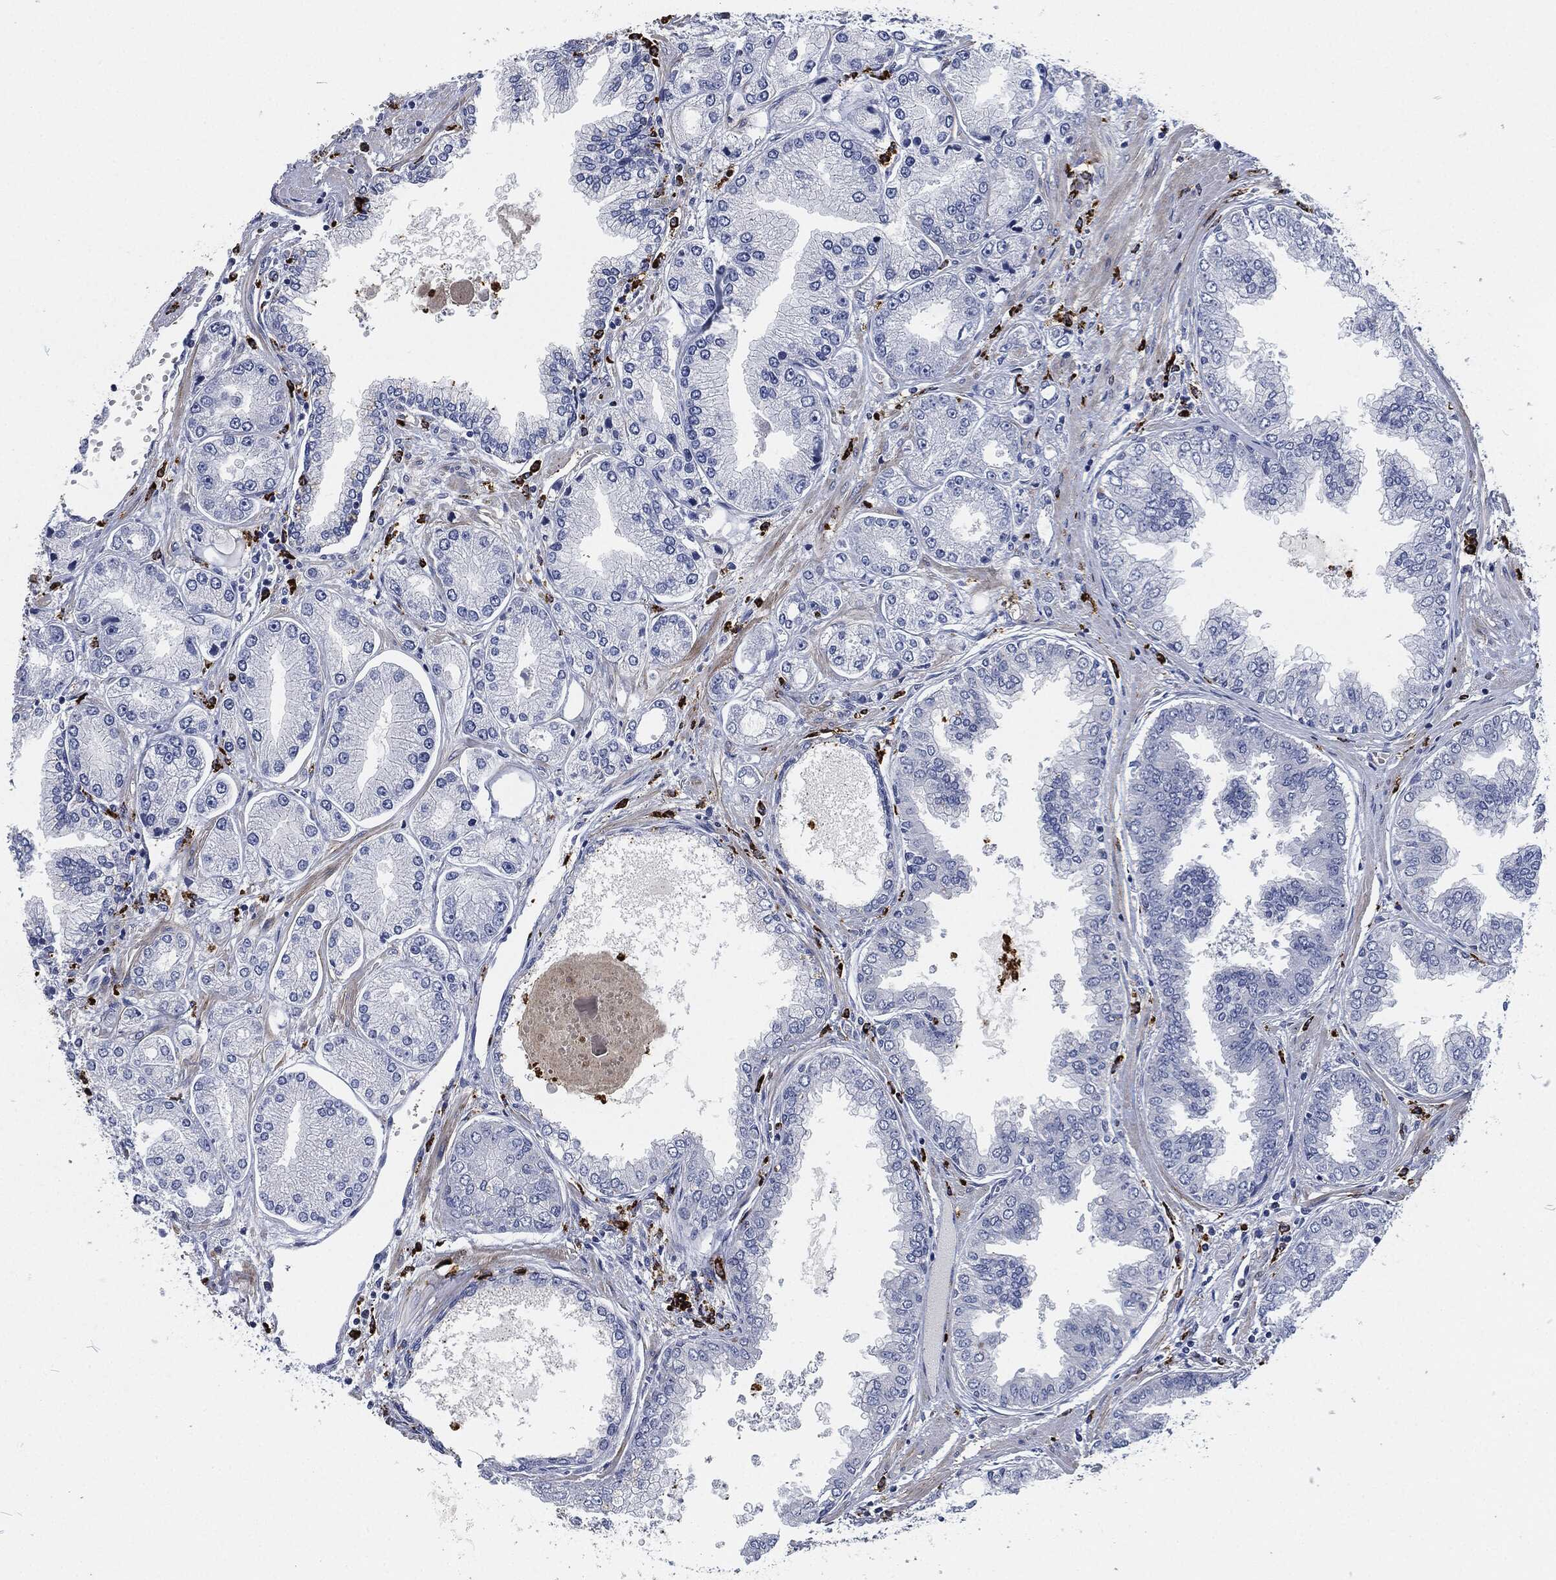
{"staining": {"intensity": "negative", "quantity": "none", "location": "none"}, "tissue": "prostate cancer", "cell_type": "Tumor cells", "image_type": "cancer", "snomed": [{"axis": "morphology", "description": "Adenocarcinoma, Low grade"}, {"axis": "topography", "description": "Prostate"}], "caption": "Immunohistochemistry micrograph of neoplastic tissue: human prostate adenocarcinoma (low-grade) stained with DAB (3,3'-diaminobenzidine) shows no significant protein staining in tumor cells.", "gene": "MPO", "patient": {"sex": "male", "age": 72}}